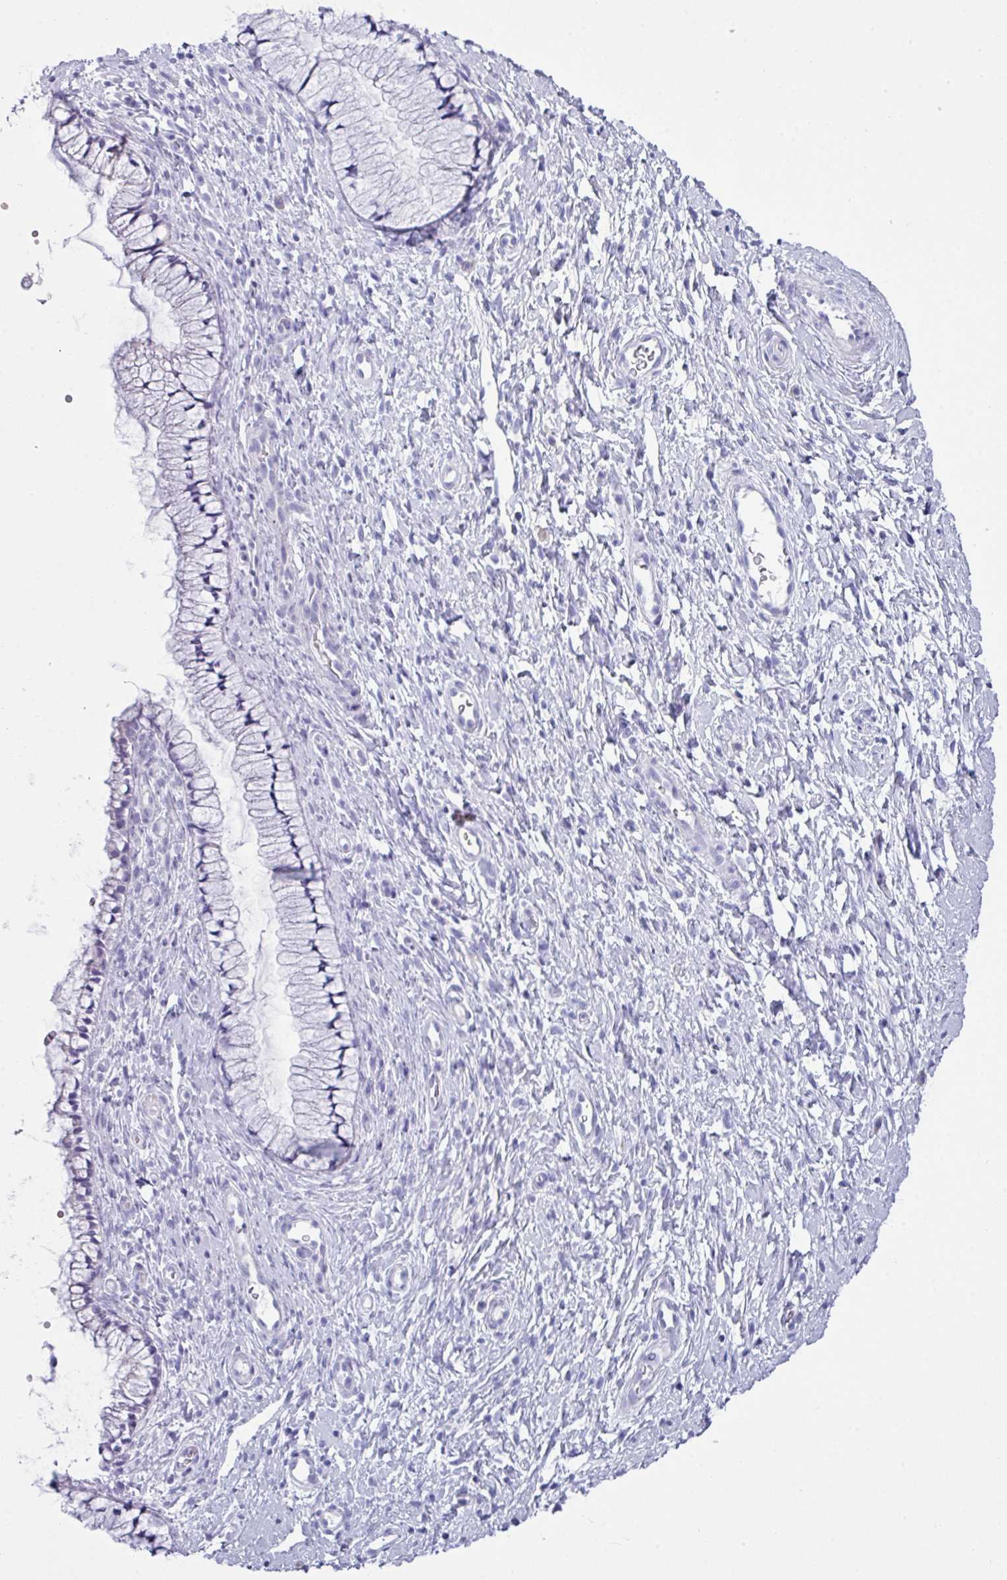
{"staining": {"intensity": "negative", "quantity": "none", "location": "none"}, "tissue": "cervix", "cell_type": "Glandular cells", "image_type": "normal", "snomed": [{"axis": "morphology", "description": "Normal tissue, NOS"}, {"axis": "topography", "description": "Cervix"}], "caption": "This micrograph is of normal cervix stained with immunohistochemistry to label a protein in brown with the nuclei are counter-stained blue. There is no expression in glandular cells.", "gene": "ABCC5", "patient": {"sex": "female", "age": 36}}